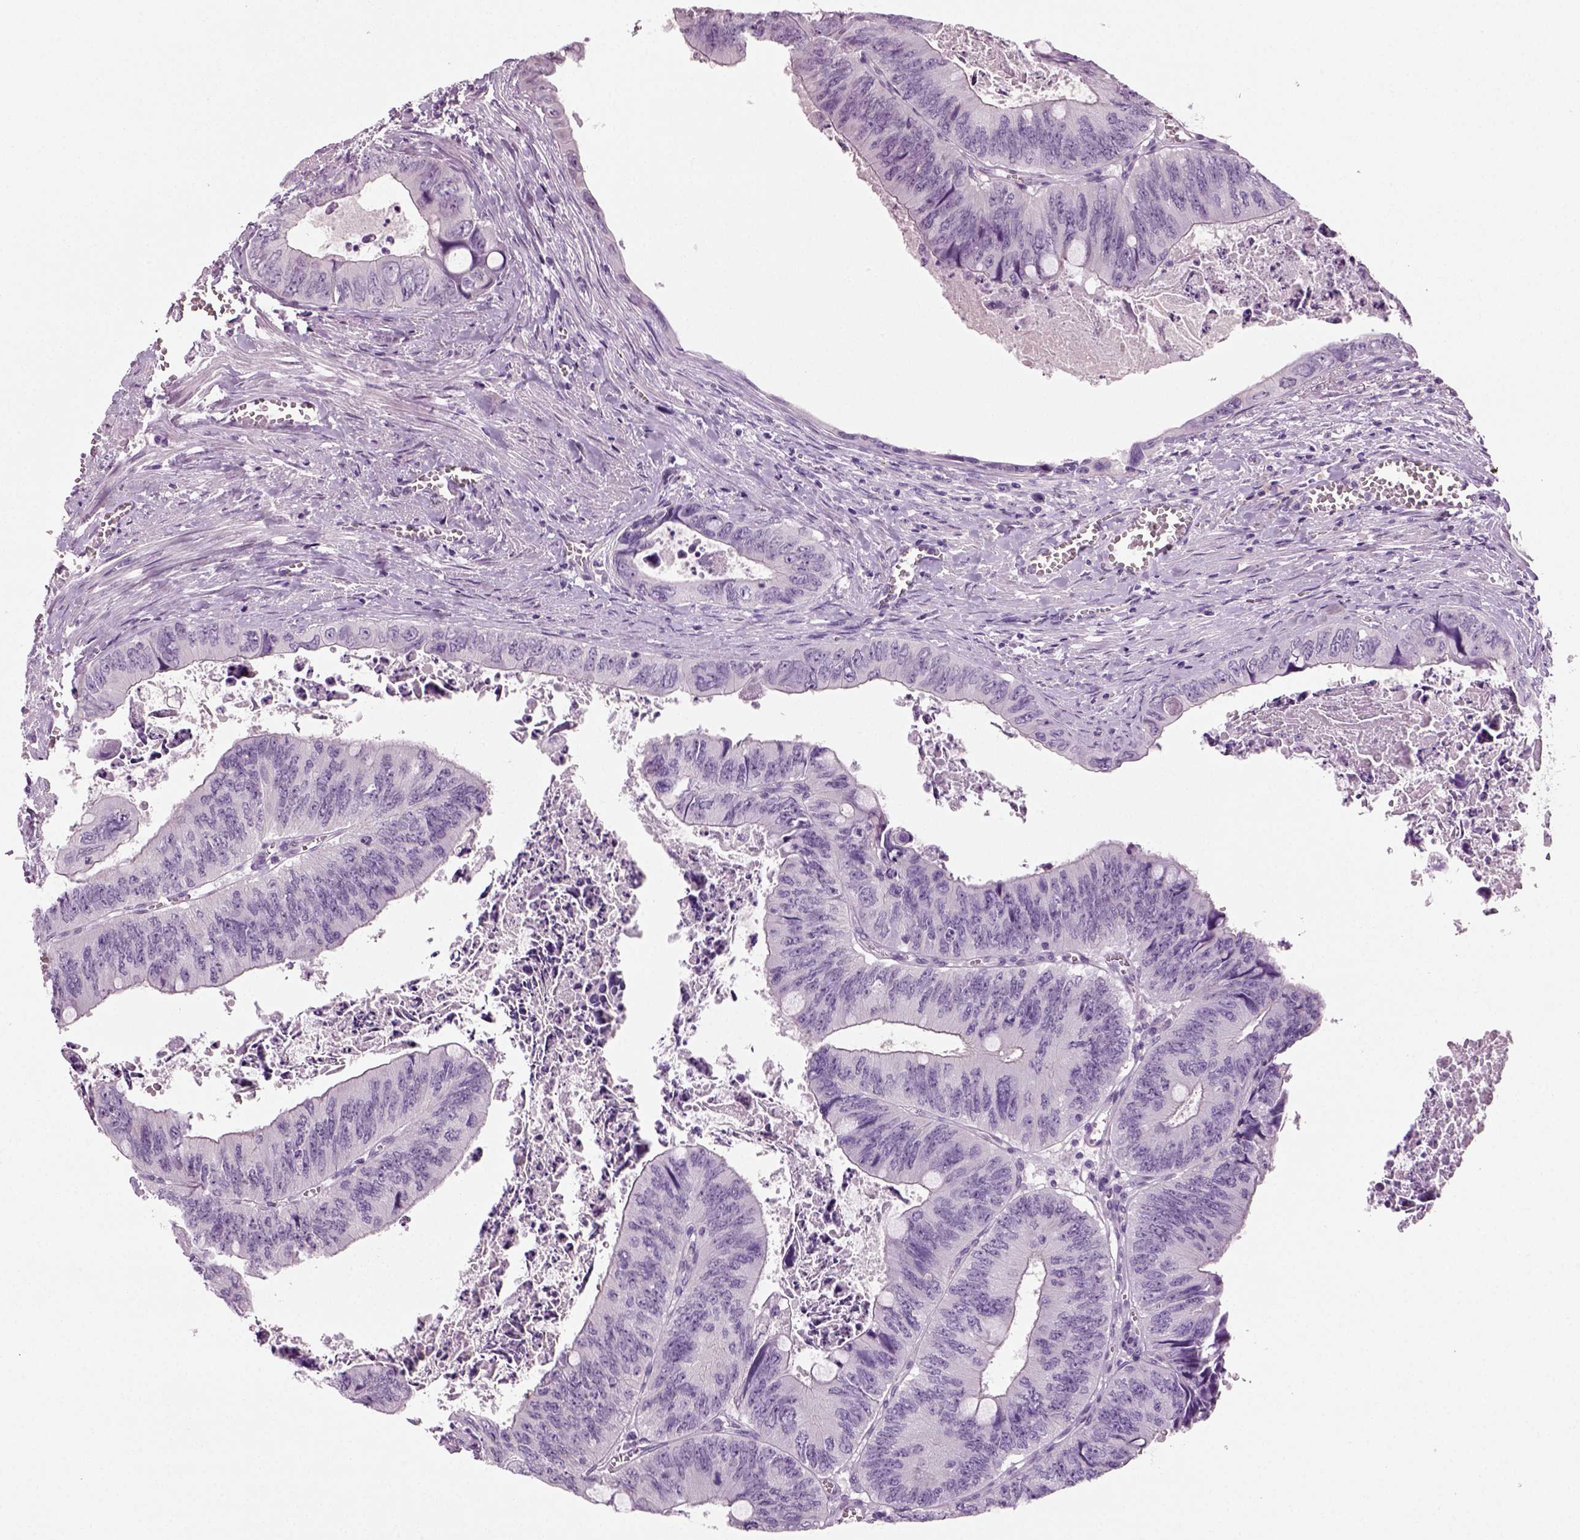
{"staining": {"intensity": "negative", "quantity": "none", "location": "none"}, "tissue": "colorectal cancer", "cell_type": "Tumor cells", "image_type": "cancer", "snomed": [{"axis": "morphology", "description": "Adenocarcinoma, NOS"}, {"axis": "topography", "description": "Colon"}], "caption": "High magnification brightfield microscopy of colorectal adenocarcinoma stained with DAB (brown) and counterstained with hematoxylin (blue): tumor cells show no significant expression.", "gene": "SPATA31E1", "patient": {"sex": "female", "age": 84}}